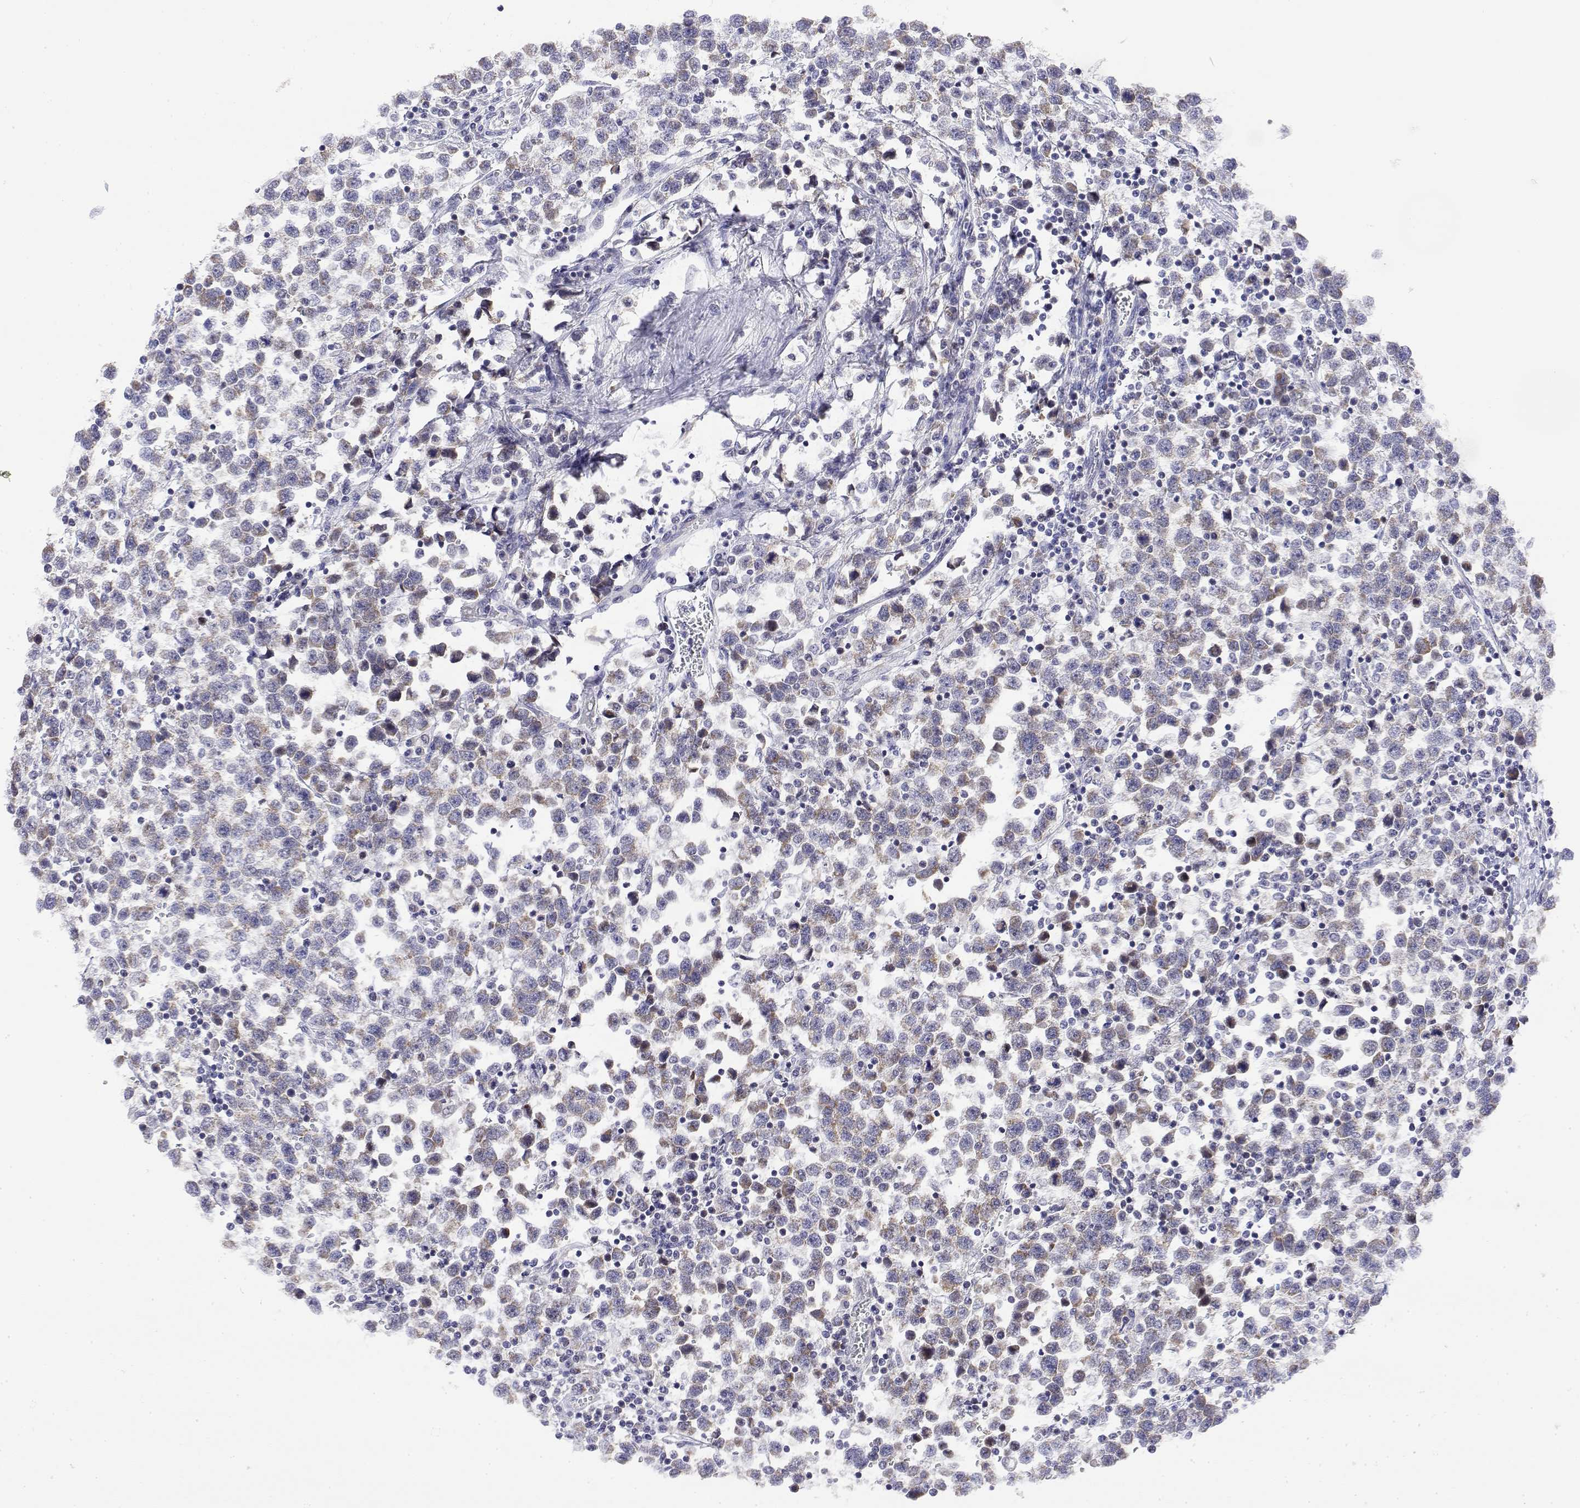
{"staining": {"intensity": "weak", "quantity": "<25%", "location": "cytoplasmic/membranous"}, "tissue": "testis cancer", "cell_type": "Tumor cells", "image_type": "cancer", "snomed": [{"axis": "morphology", "description": "Seminoma, NOS"}, {"axis": "topography", "description": "Testis"}], "caption": "This is an immunohistochemistry histopathology image of seminoma (testis). There is no staining in tumor cells.", "gene": "GADD45GIP1", "patient": {"sex": "male", "age": 34}}